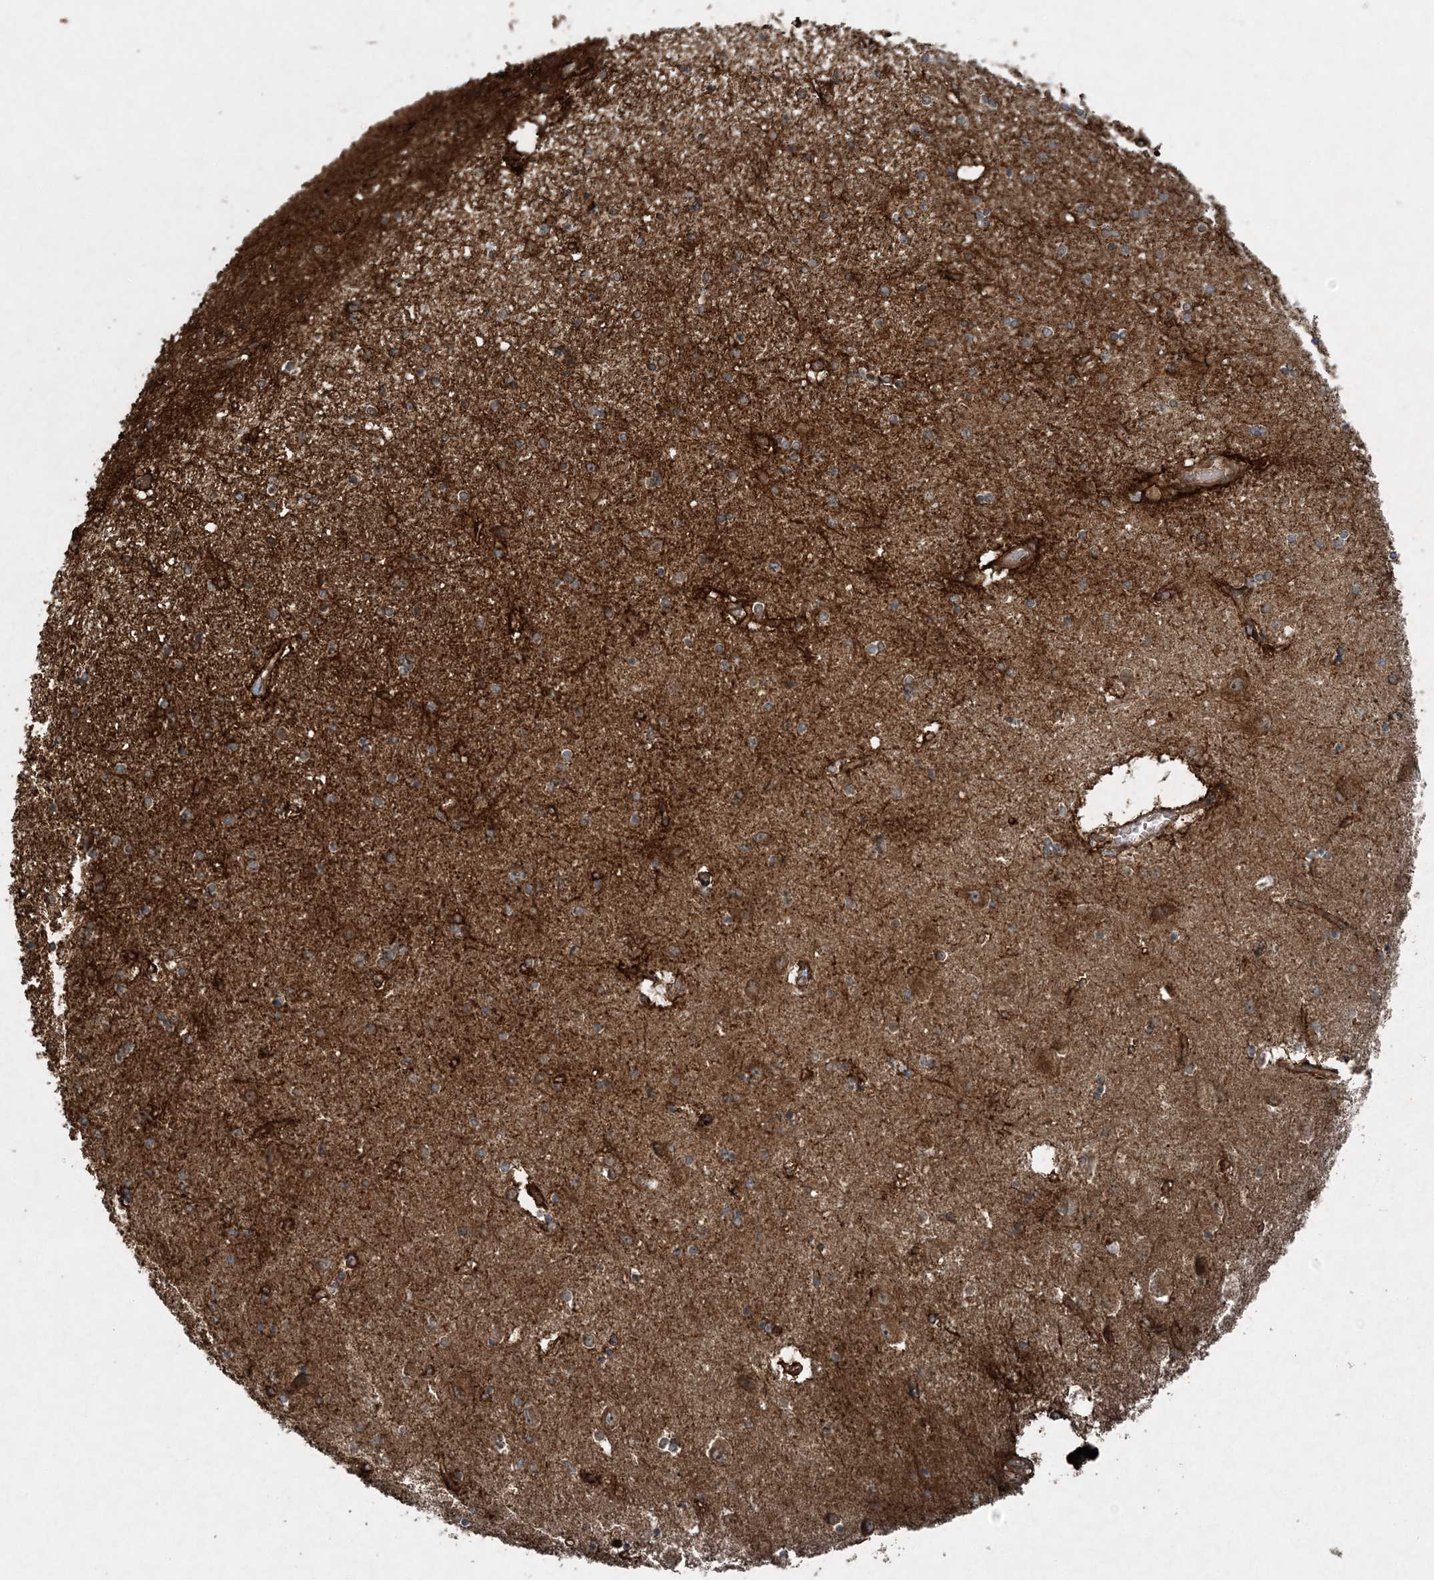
{"staining": {"intensity": "moderate", "quantity": "<25%", "location": "cytoplasmic/membranous"}, "tissue": "hippocampus", "cell_type": "Glial cells", "image_type": "normal", "snomed": [{"axis": "morphology", "description": "Normal tissue, NOS"}, {"axis": "topography", "description": "Hippocampus"}], "caption": "An image showing moderate cytoplasmic/membranous staining in approximately <25% of glial cells in benign hippocampus, as visualized by brown immunohistochemical staining.", "gene": "COPS7B", "patient": {"sex": "female", "age": 54}}